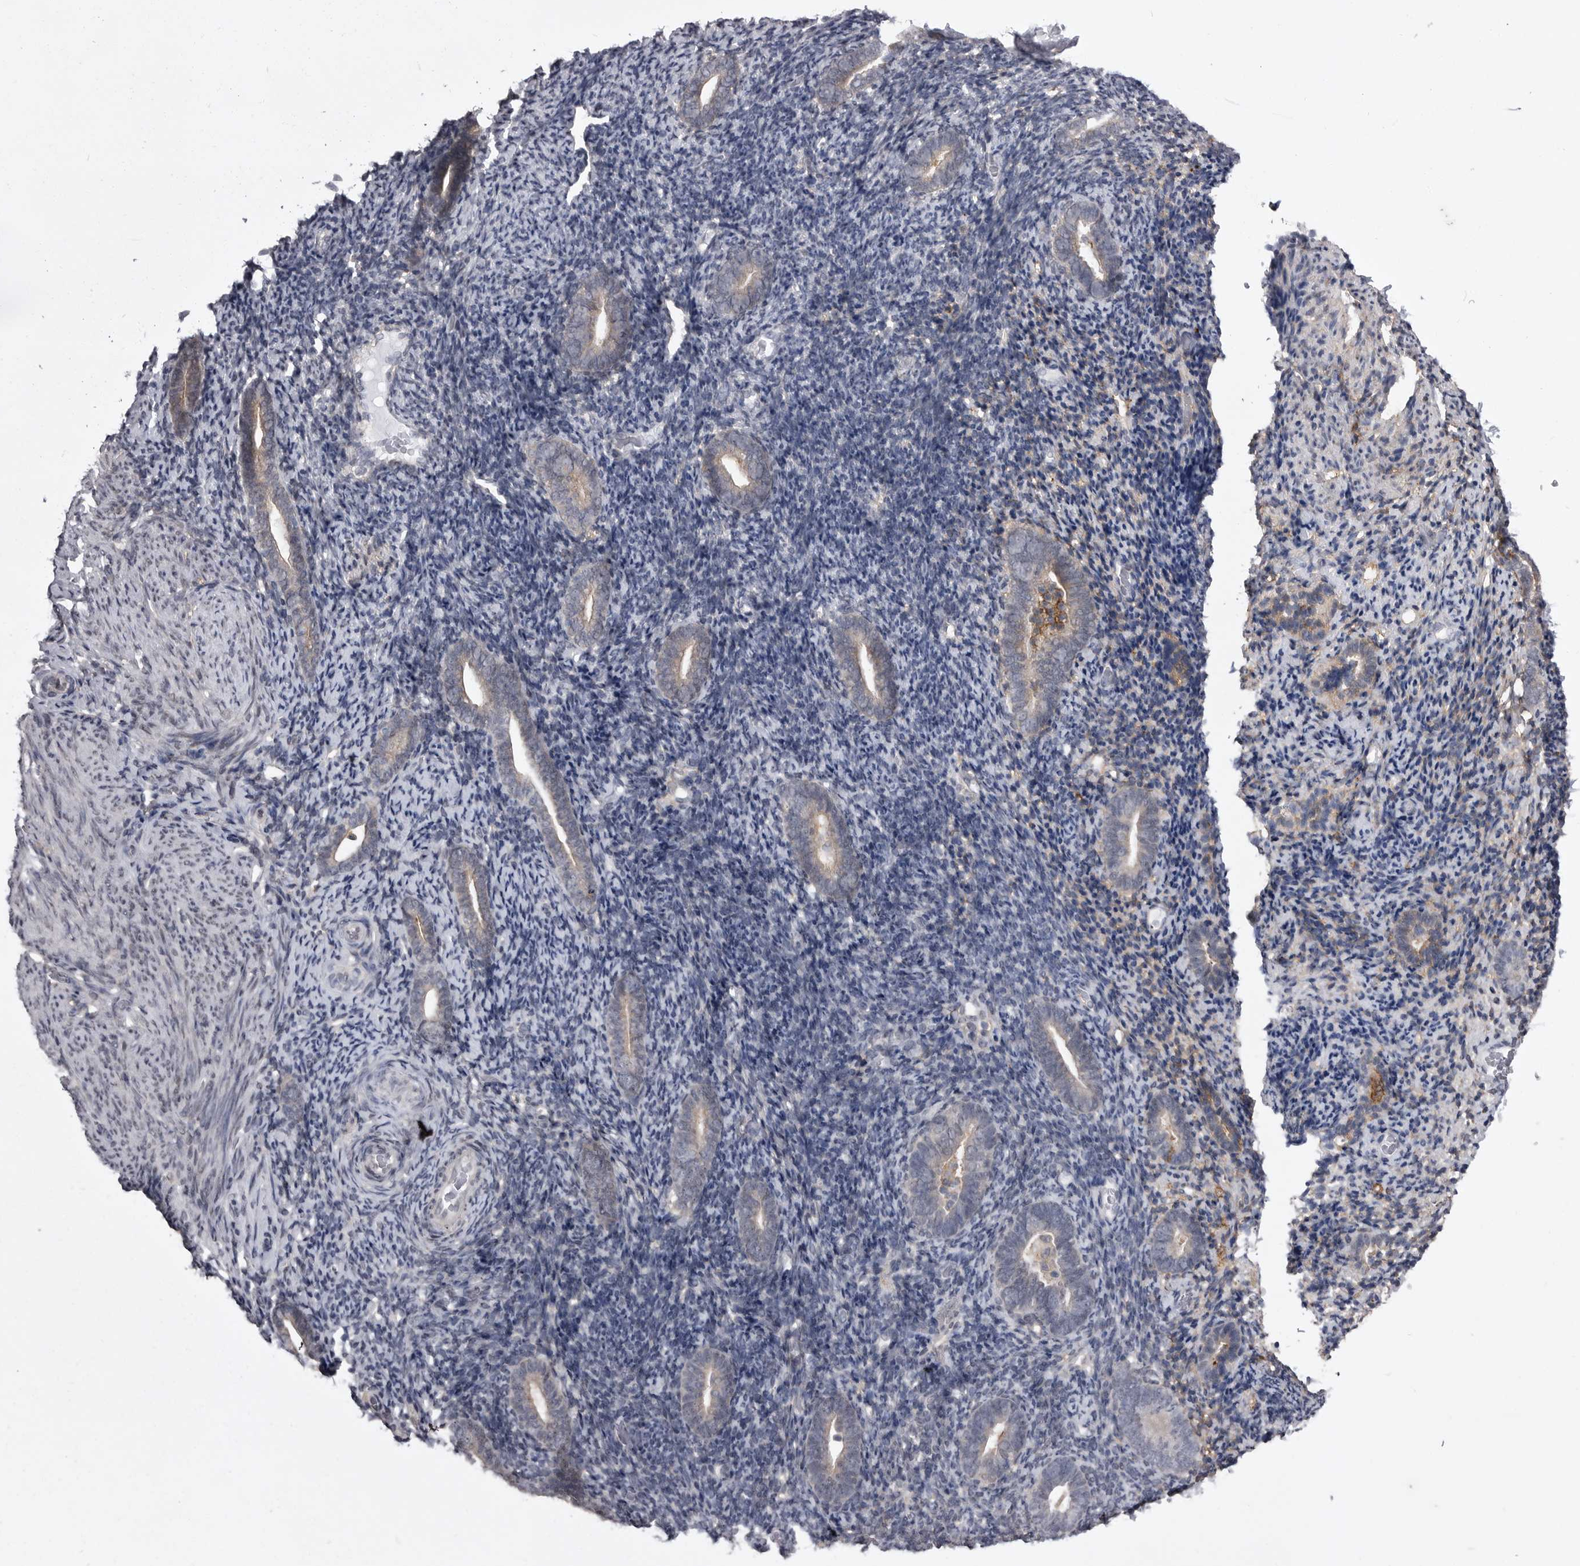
{"staining": {"intensity": "weak", "quantity": ">75%", "location": "cytoplasmic/membranous"}, "tissue": "endometrium", "cell_type": "Cells in endometrial stroma", "image_type": "normal", "snomed": [{"axis": "morphology", "description": "Normal tissue, NOS"}, {"axis": "topography", "description": "Endometrium"}], "caption": "Cells in endometrial stroma display weak cytoplasmic/membranous expression in approximately >75% of cells in benign endometrium.", "gene": "ABL1", "patient": {"sex": "female", "age": 51}}